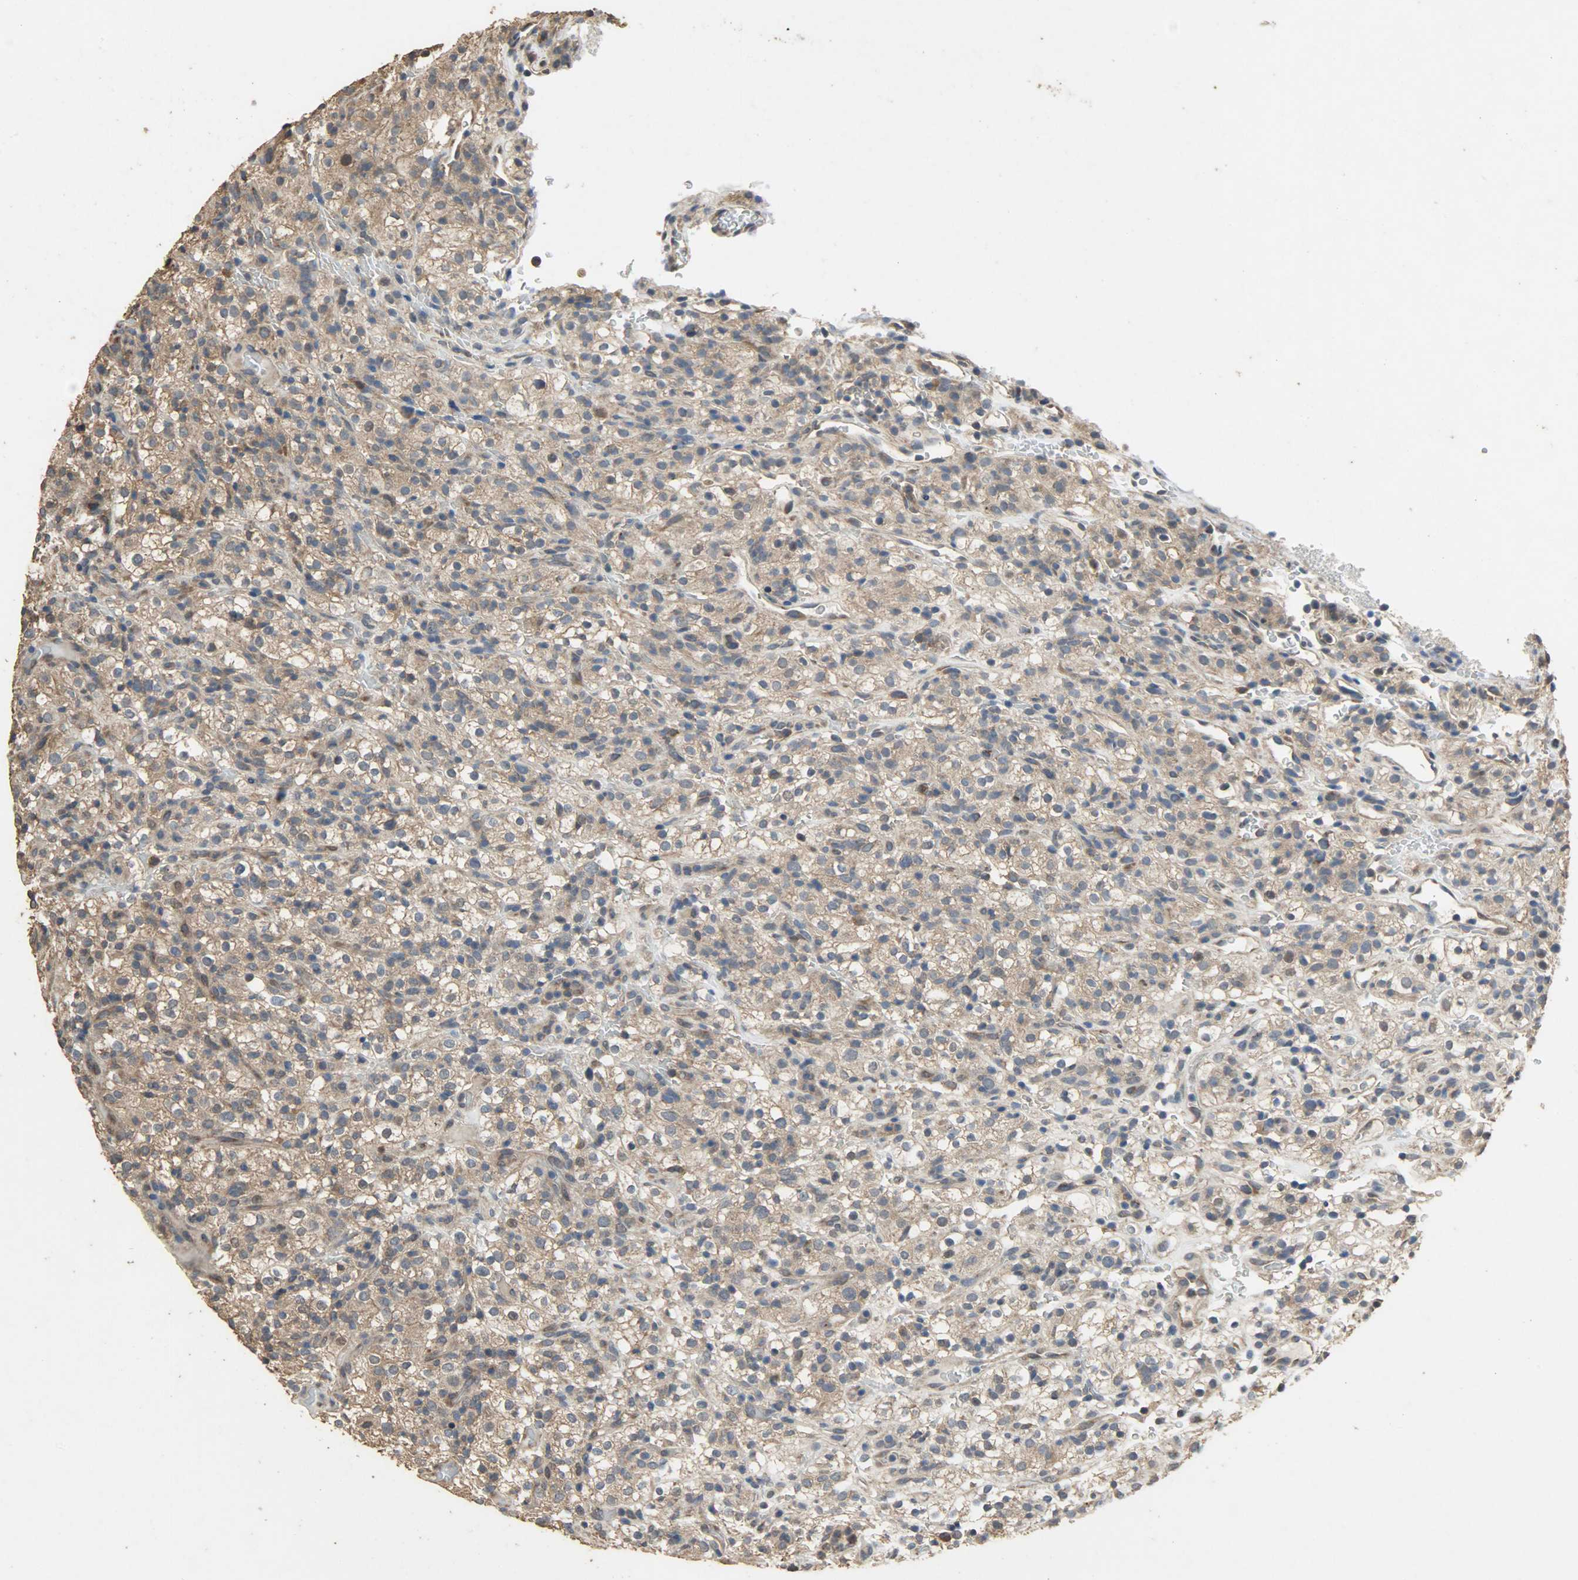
{"staining": {"intensity": "moderate", "quantity": ">75%", "location": "cytoplasmic/membranous"}, "tissue": "renal cancer", "cell_type": "Tumor cells", "image_type": "cancer", "snomed": [{"axis": "morphology", "description": "Normal tissue, NOS"}, {"axis": "morphology", "description": "Adenocarcinoma, NOS"}, {"axis": "topography", "description": "Kidney"}], "caption": "IHC staining of renal cancer, which exhibits medium levels of moderate cytoplasmic/membranous staining in about >75% of tumor cells indicating moderate cytoplasmic/membranous protein staining. The staining was performed using DAB (3,3'-diaminobenzidine) (brown) for protein detection and nuclei were counterstained in hematoxylin (blue).", "gene": "CDKN2C", "patient": {"sex": "female", "age": 72}}